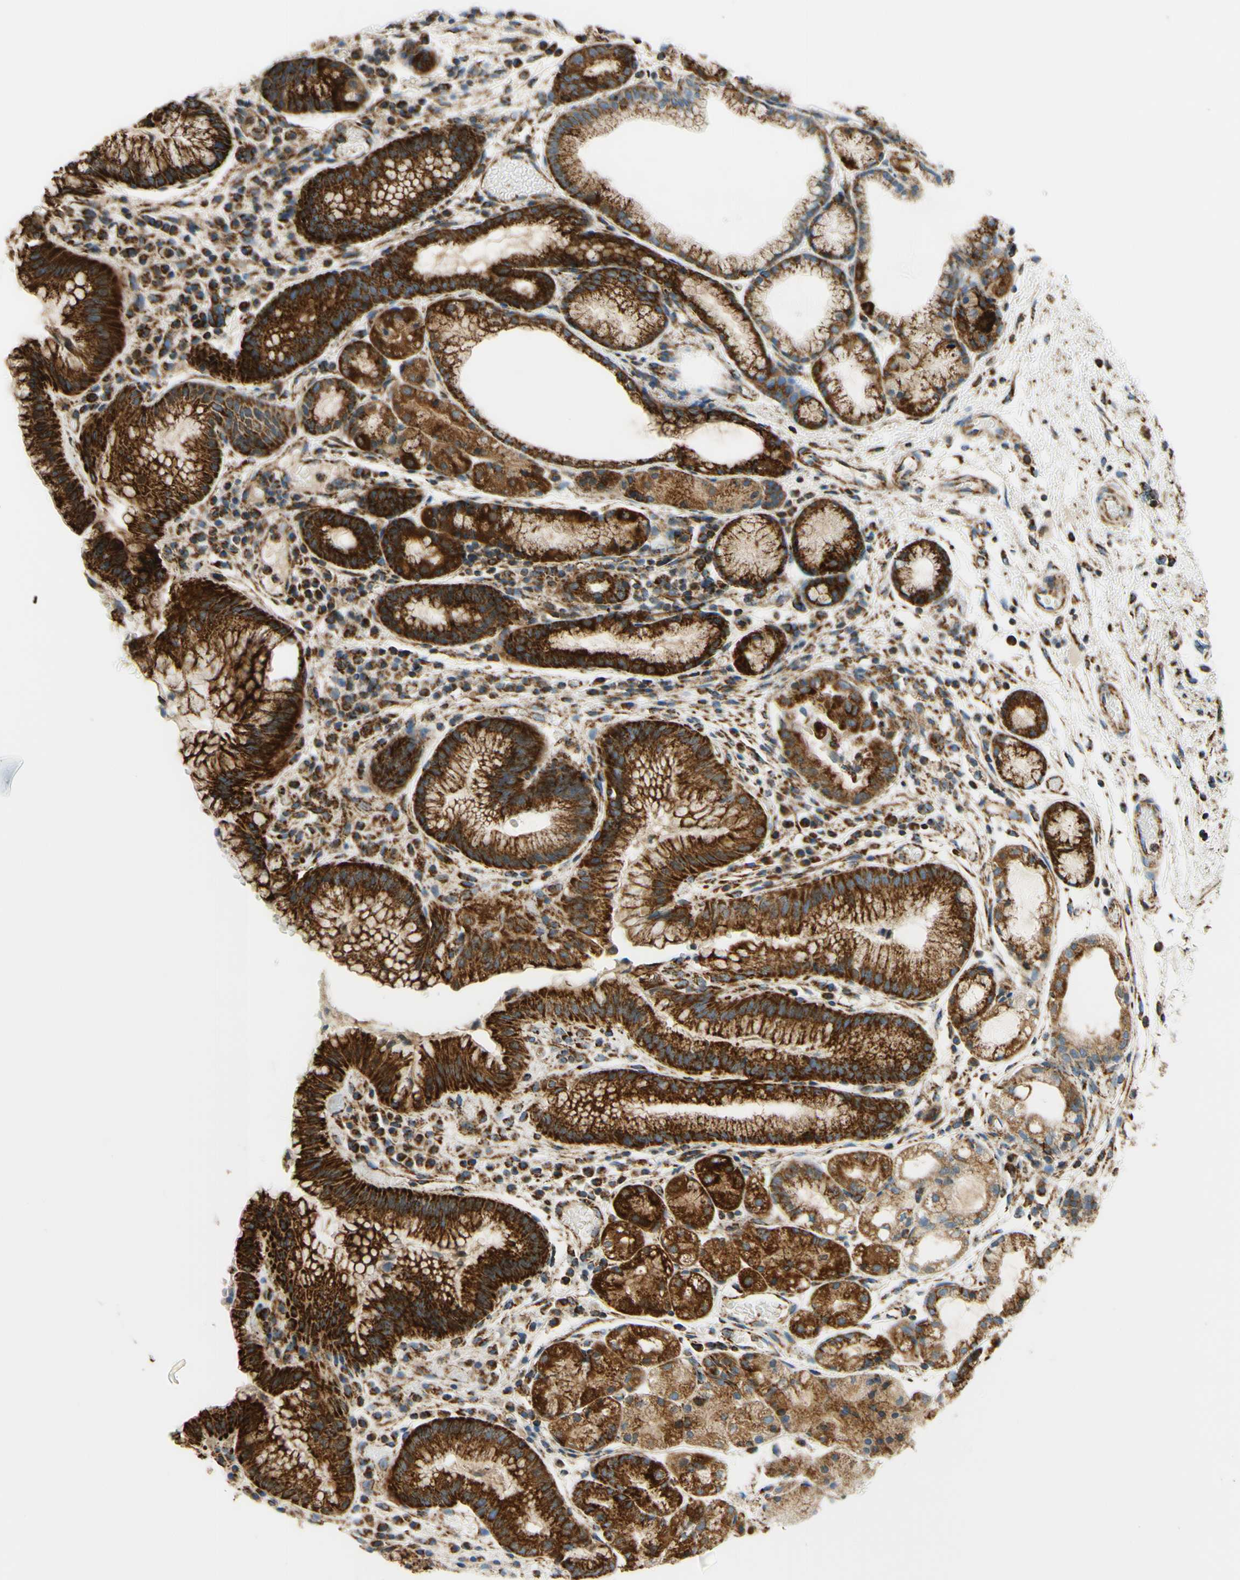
{"staining": {"intensity": "strong", "quantity": ">75%", "location": "cytoplasmic/membranous"}, "tissue": "stomach", "cell_type": "Glandular cells", "image_type": "normal", "snomed": [{"axis": "morphology", "description": "Normal tissue, NOS"}, {"axis": "topography", "description": "Stomach, upper"}], "caption": "A high amount of strong cytoplasmic/membranous positivity is identified in approximately >75% of glandular cells in normal stomach.", "gene": "MAVS", "patient": {"sex": "male", "age": 72}}